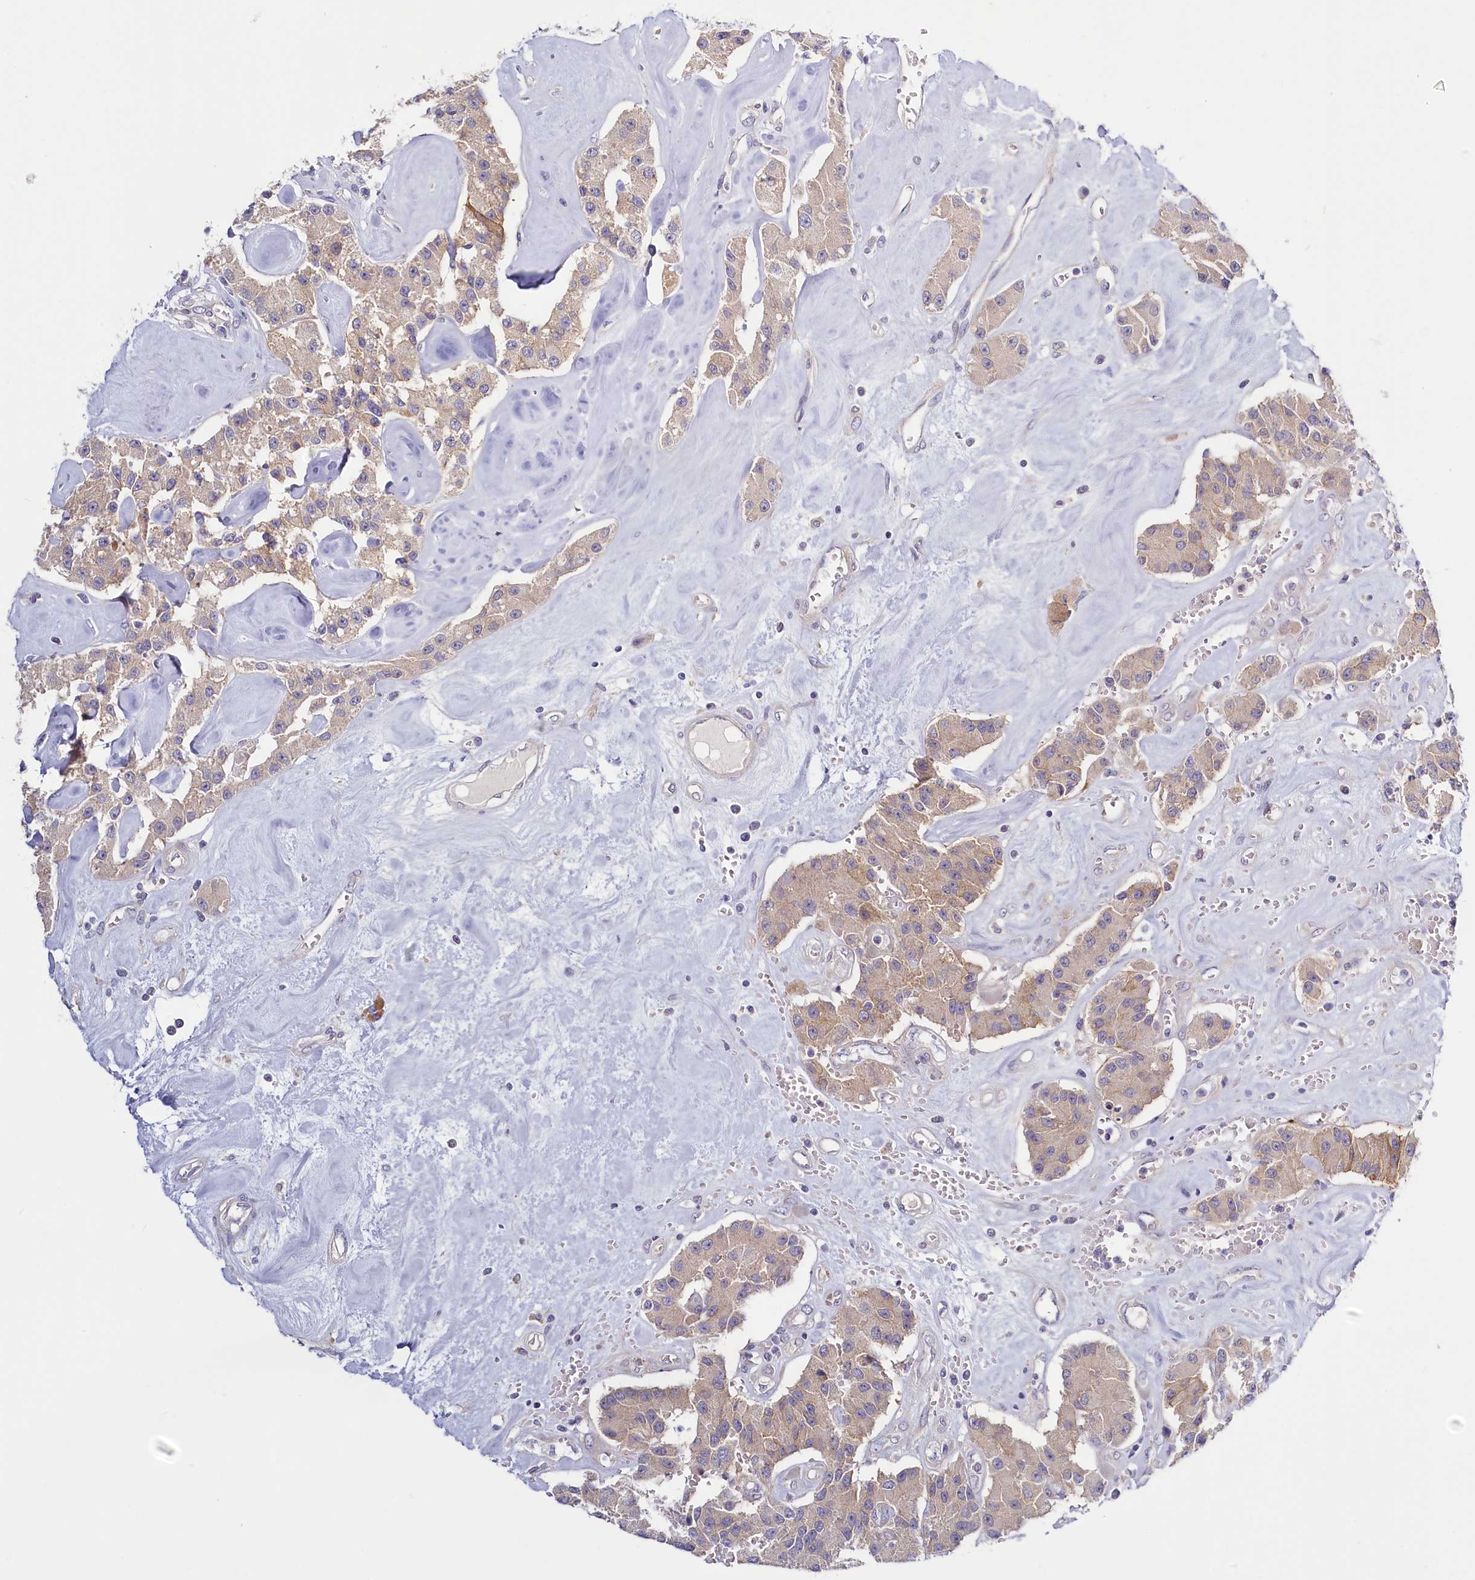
{"staining": {"intensity": "weak", "quantity": "25%-75%", "location": "cytoplasmic/membranous"}, "tissue": "carcinoid", "cell_type": "Tumor cells", "image_type": "cancer", "snomed": [{"axis": "morphology", "description": "Carcinoid, malignant, NOS"}, {"axis": "topography", "description": "Pancreas"}], "caption": "Protein expression analysis of human carcinoid reveals weak cytoplasmic/membranous expression in about 25%-75% of tumor cells. (IHC, brightfield microscopy, high magnification).", "gene": "PDE6D", "patient": {"sex": "male", "age": 41}}